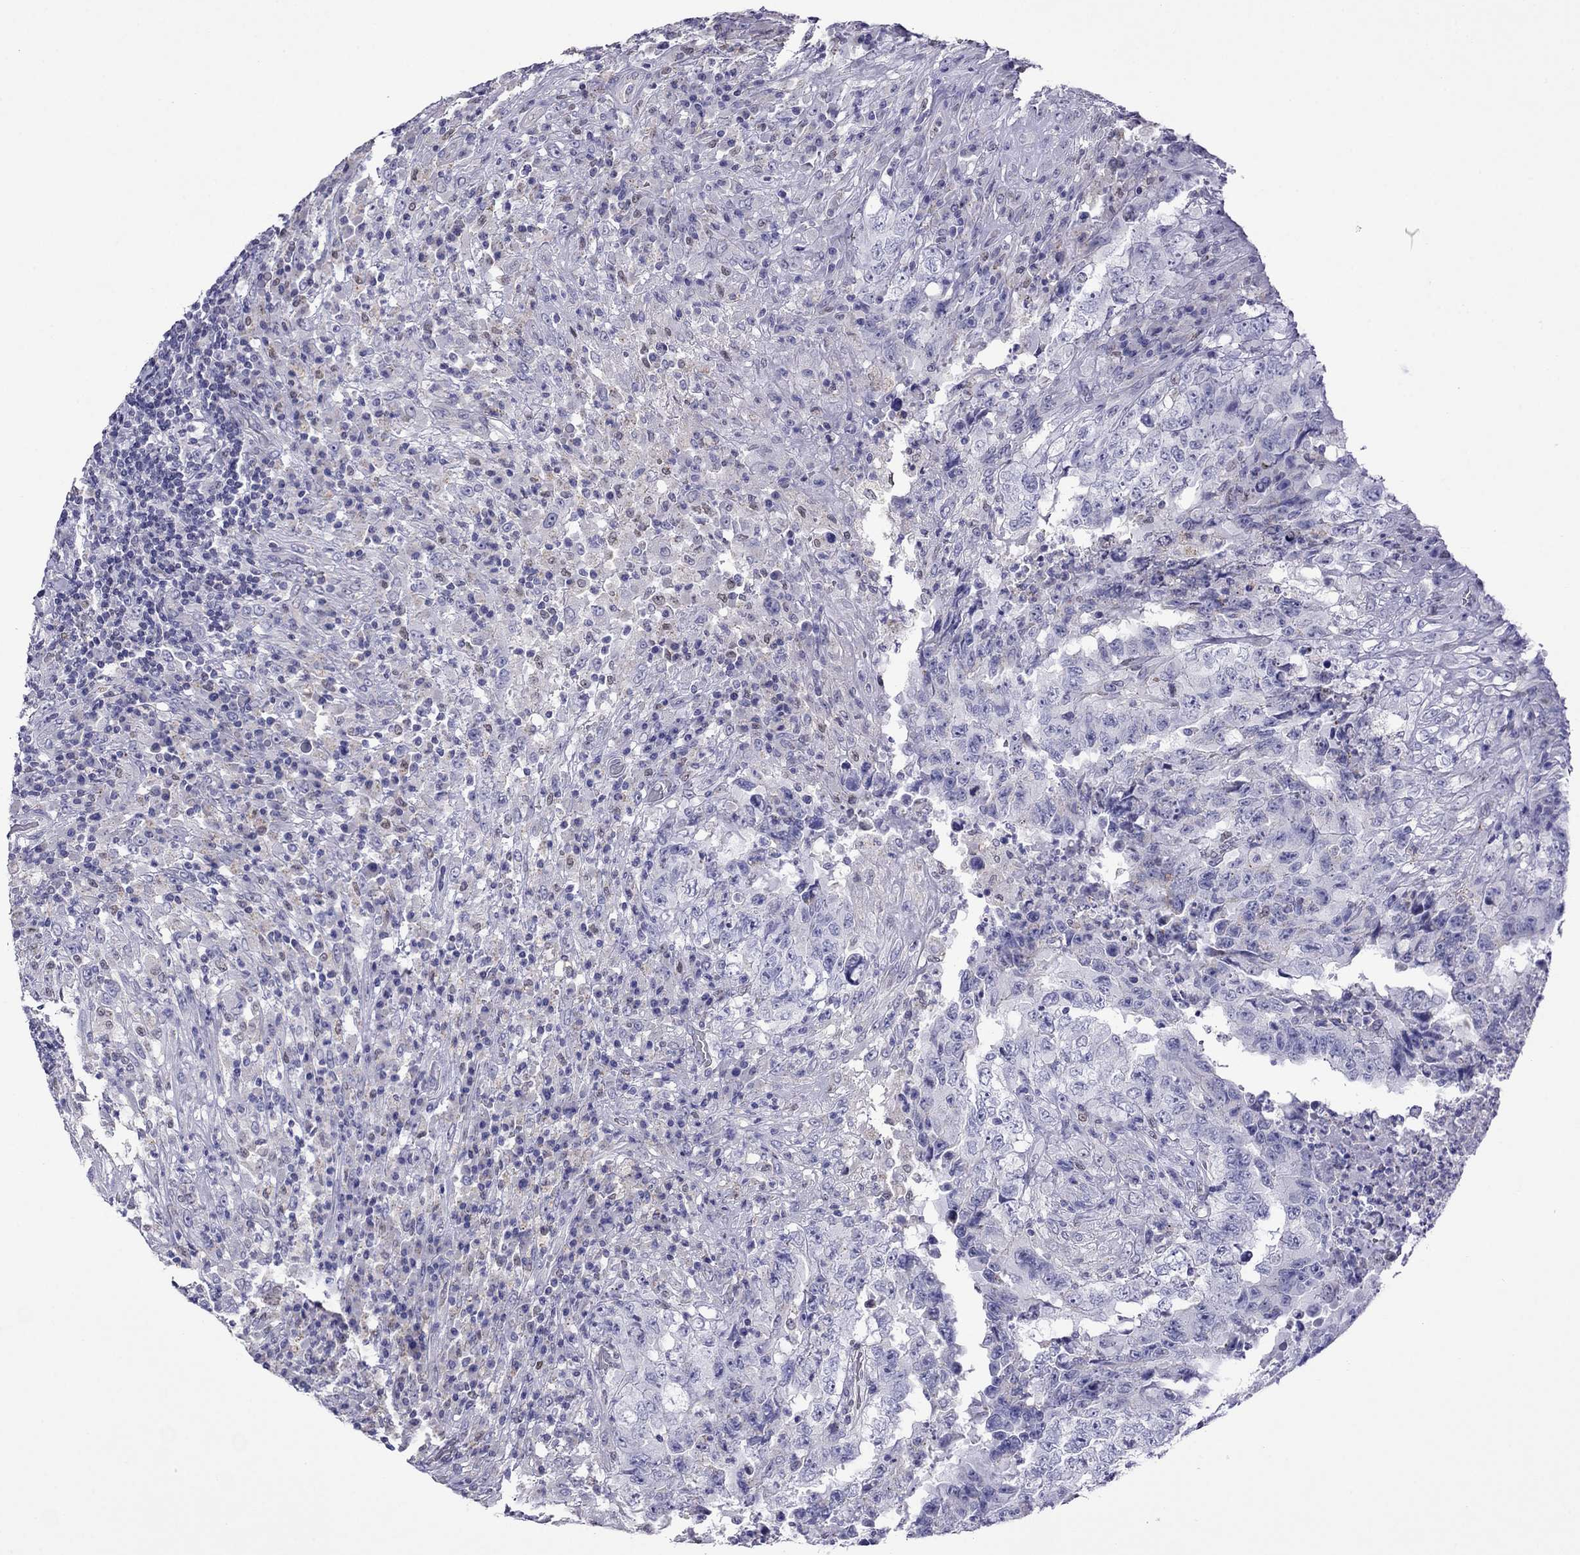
{"staining": {"intensity": "negative", "quantity": "none", "location": "none"}, "tissue": "testis cancer", "cell_type": "Tumor cells", "image_type": "cancer", "snomed": [{"axis": "morphology", "description": "Necrosis, NOS"}, {"axis": "morphology", "description": "Carcinoma, Embryonal, NOS"}, {"axis": "topography", "description": "Testis"}], "caption": "Immunohistochemistry (IHC) histopathology image of human embryonal carcinoma (testis) stained for a protein (brown), which exhibits no expression in tumor cells. (DAB IHC visualized using brightfield microscopy, high magnification).", "gene": "MPZ", "patient": {"sex": "male", "age": 19}}